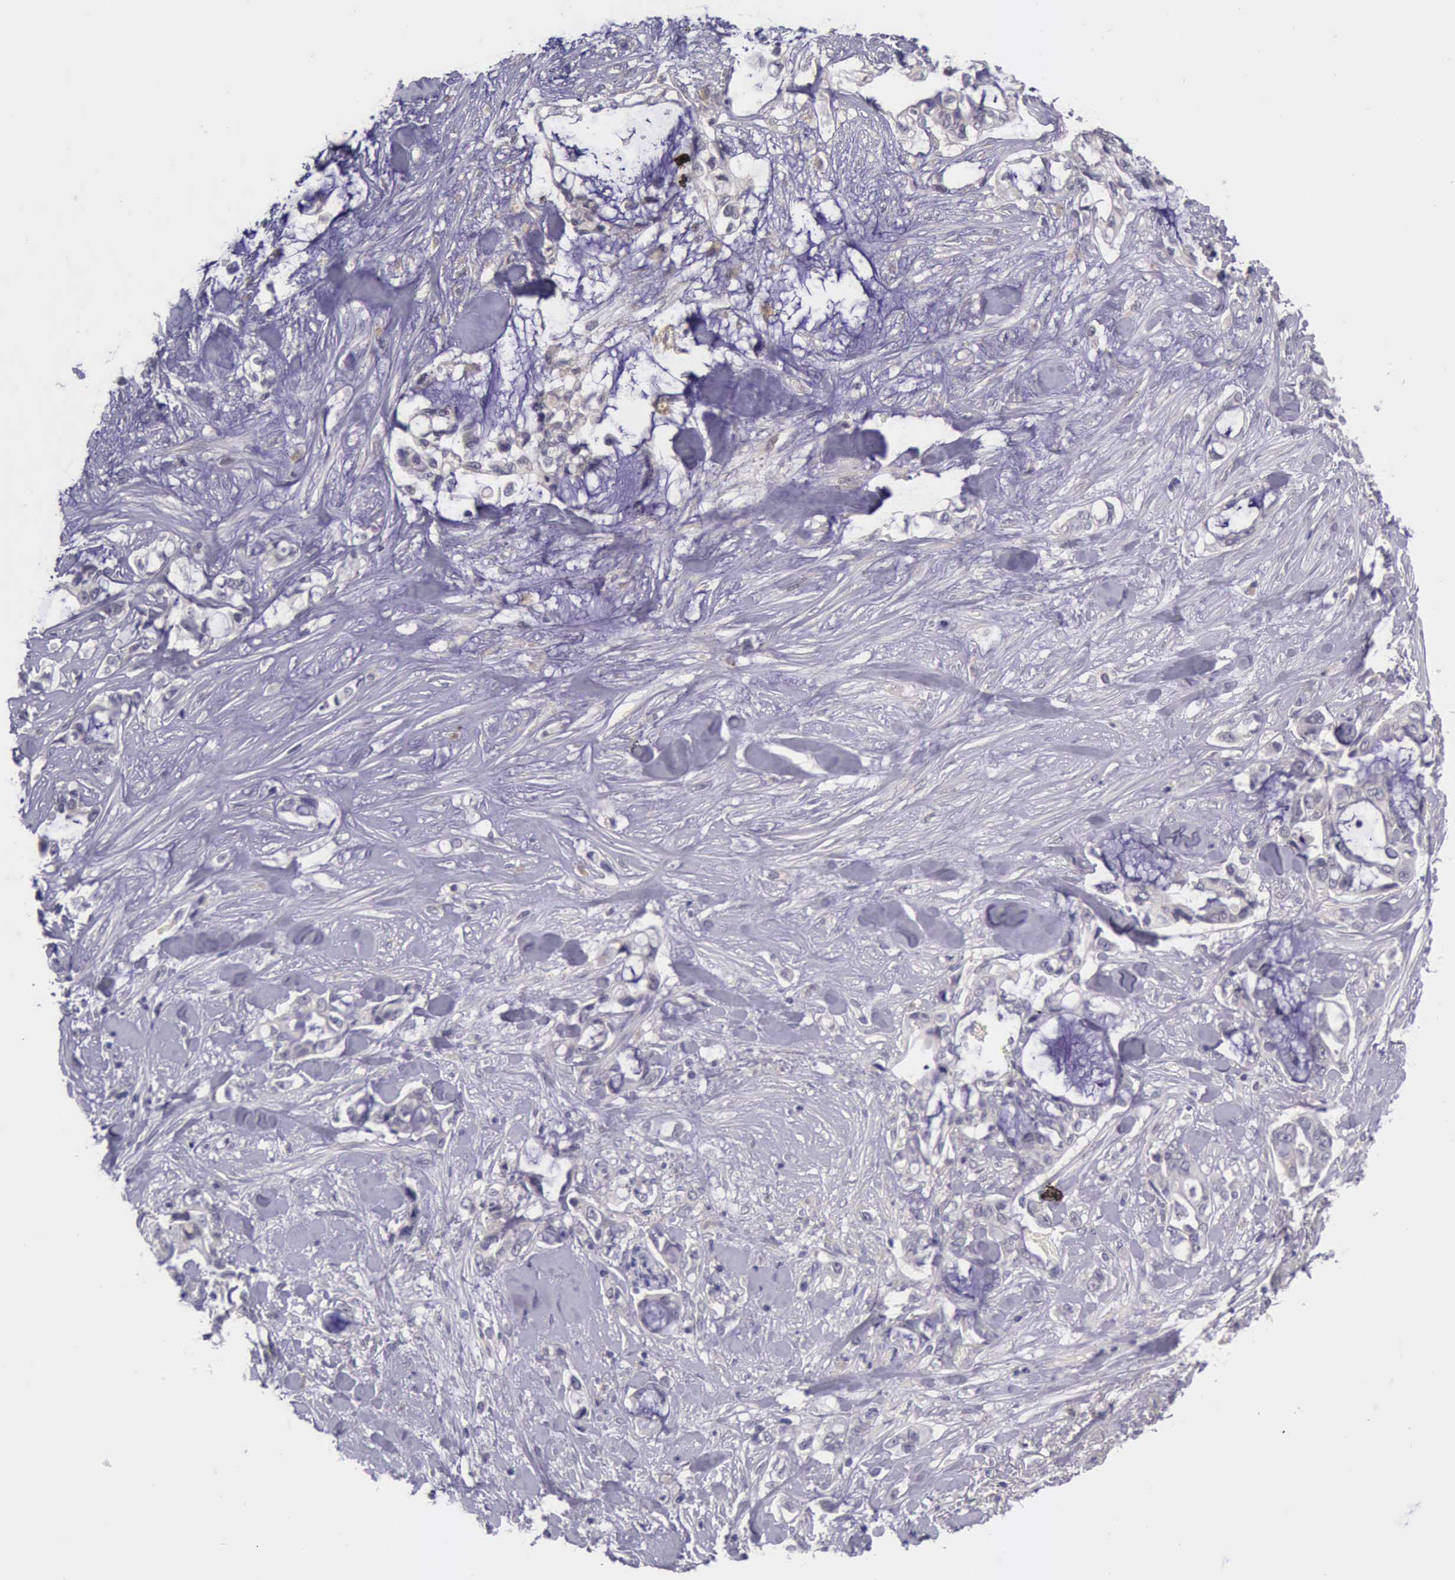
{"staining": {"intensity": "negative", "quantity": "none", "location": "none"}, "tissue": "pancreatic cancer", "cell_type": "Tumor cells", "image_type": "cancer", "snomed": [{"axis": "morphology", "description": "Adenocarcinoma, NOS"}, {"axis": "topography", "description": "Pancreas"}], "caption": "This is an IHC histopathology image of pancreatic cancer (adenocarcinoma). There is no staining in tumor cells.", "gene": "ARNT2", "patient": {"sex": "female", "age": 70}}